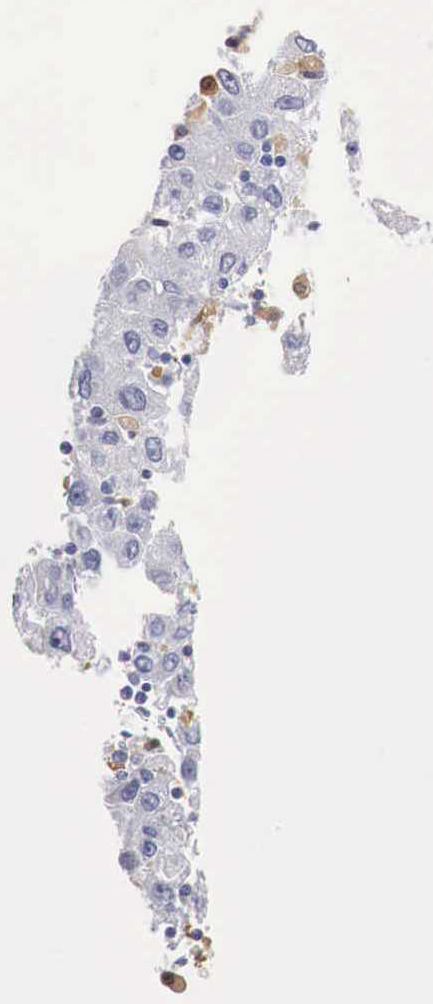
{"staining": {"intensity": "negative", "quantity": "none", "location": "none"}, "tissue": "liver cancer", "cell_type": "Tumor cells", "image_type": "cancer", "snomed": [{"axis": "morphology", "description": "Carcinoma, Hepatocellular, NOS"}, {"axis": "topography", "description": "Liver"}], "caption": "Liver hepatocellular carcinoma was stained to show a protein in brown. There is no significant positivity in tumor cells. Nuclei are stained in blue.", "gene": "RENBP", "patient": {"sex": "male", "age": 49}}